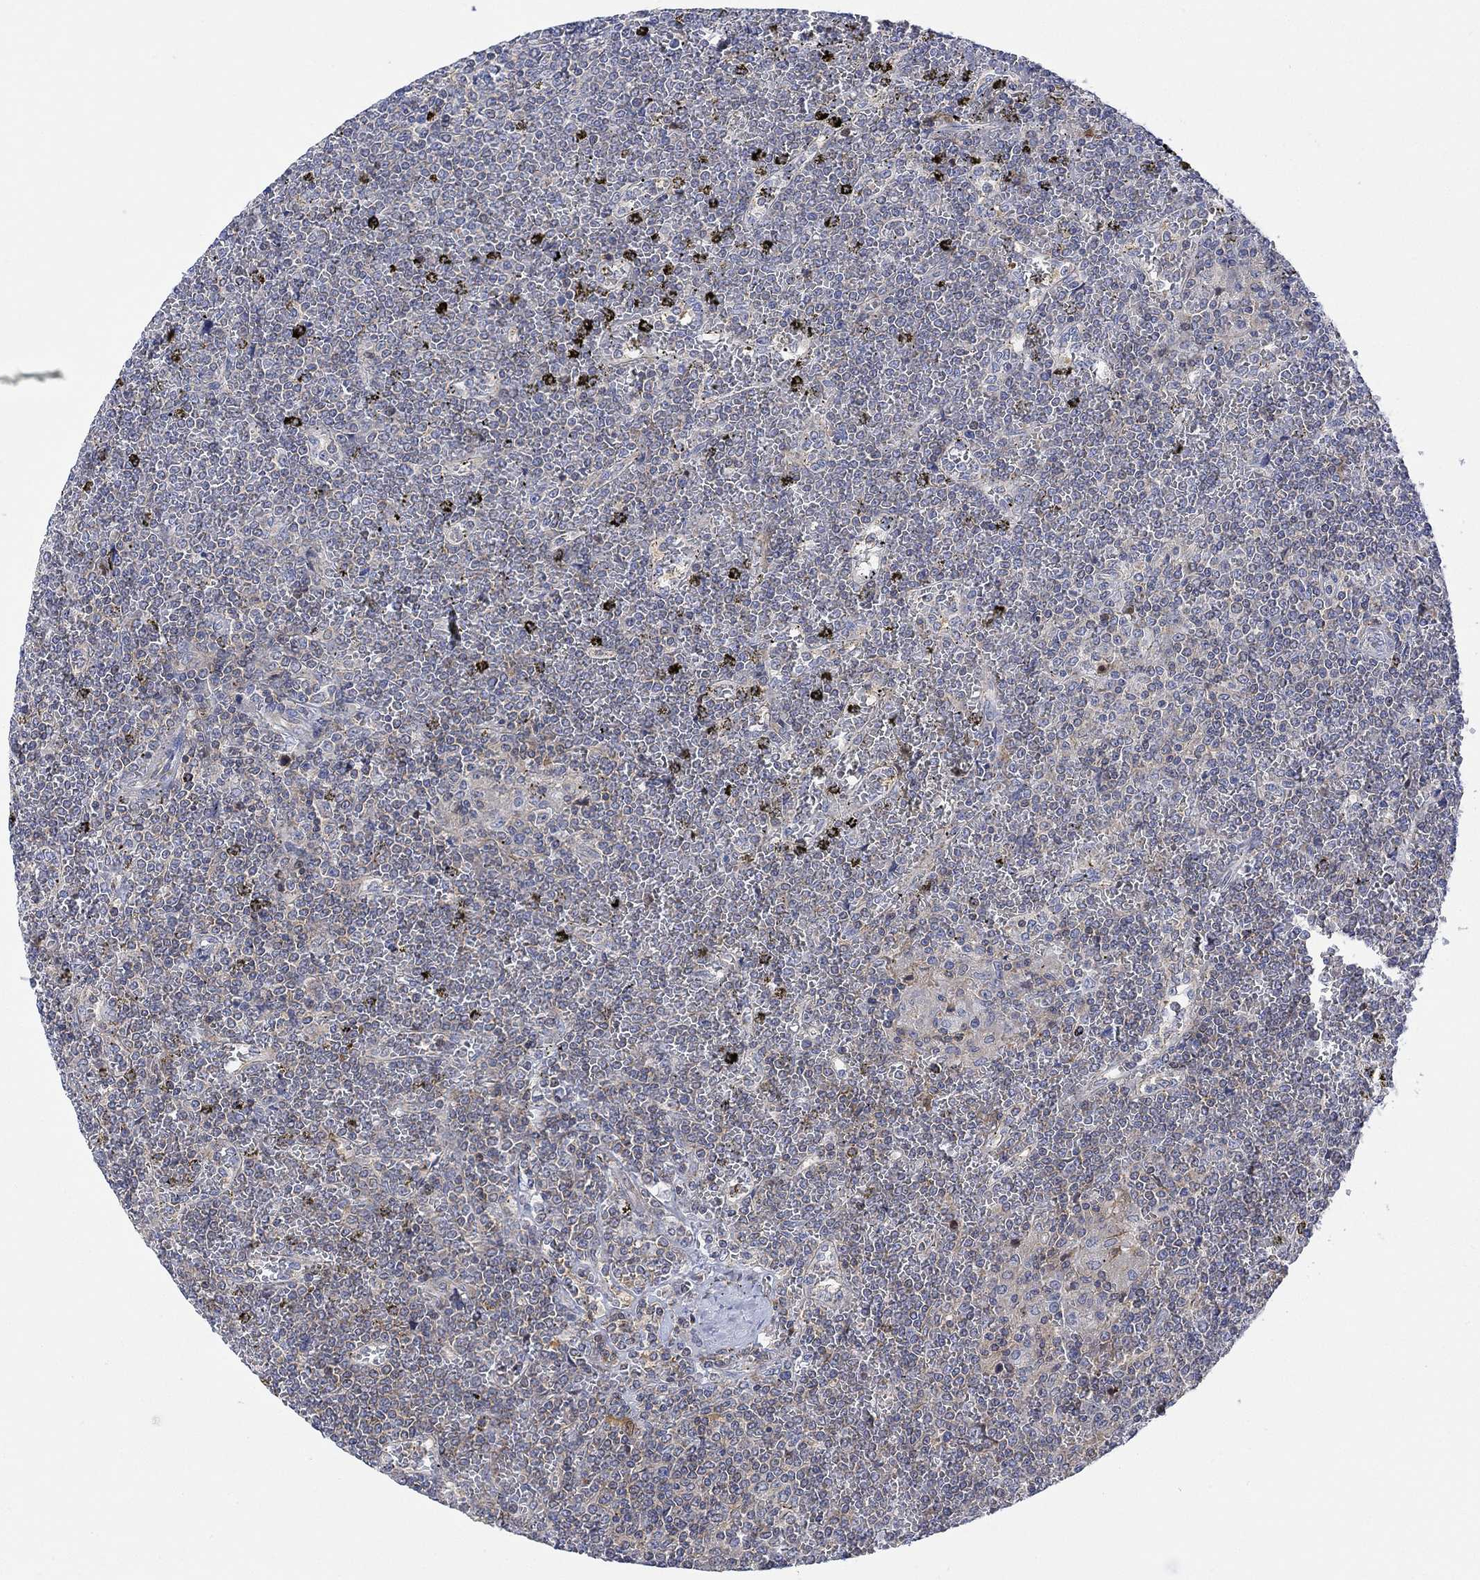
{"staining": {"intensity": "negative", "quantity": "none", "location": "none"}, "tissue": "lymphoma", "cell_type": "Tumor cells", "image_type": "cancer", "snomed": [{"axis": "morphology", "description": "Malignant lymphoma, non-Hodgkin's type, Low grade"}, {"axis": "topography", "description": "Spleen"}], "caption": "There is no significant positivity in tumor cells of malignant lymphoma, non-Hodgkin's type (low-grade).", "gene": "ARSK", "patient": {"sex": "female", "age": 19}}